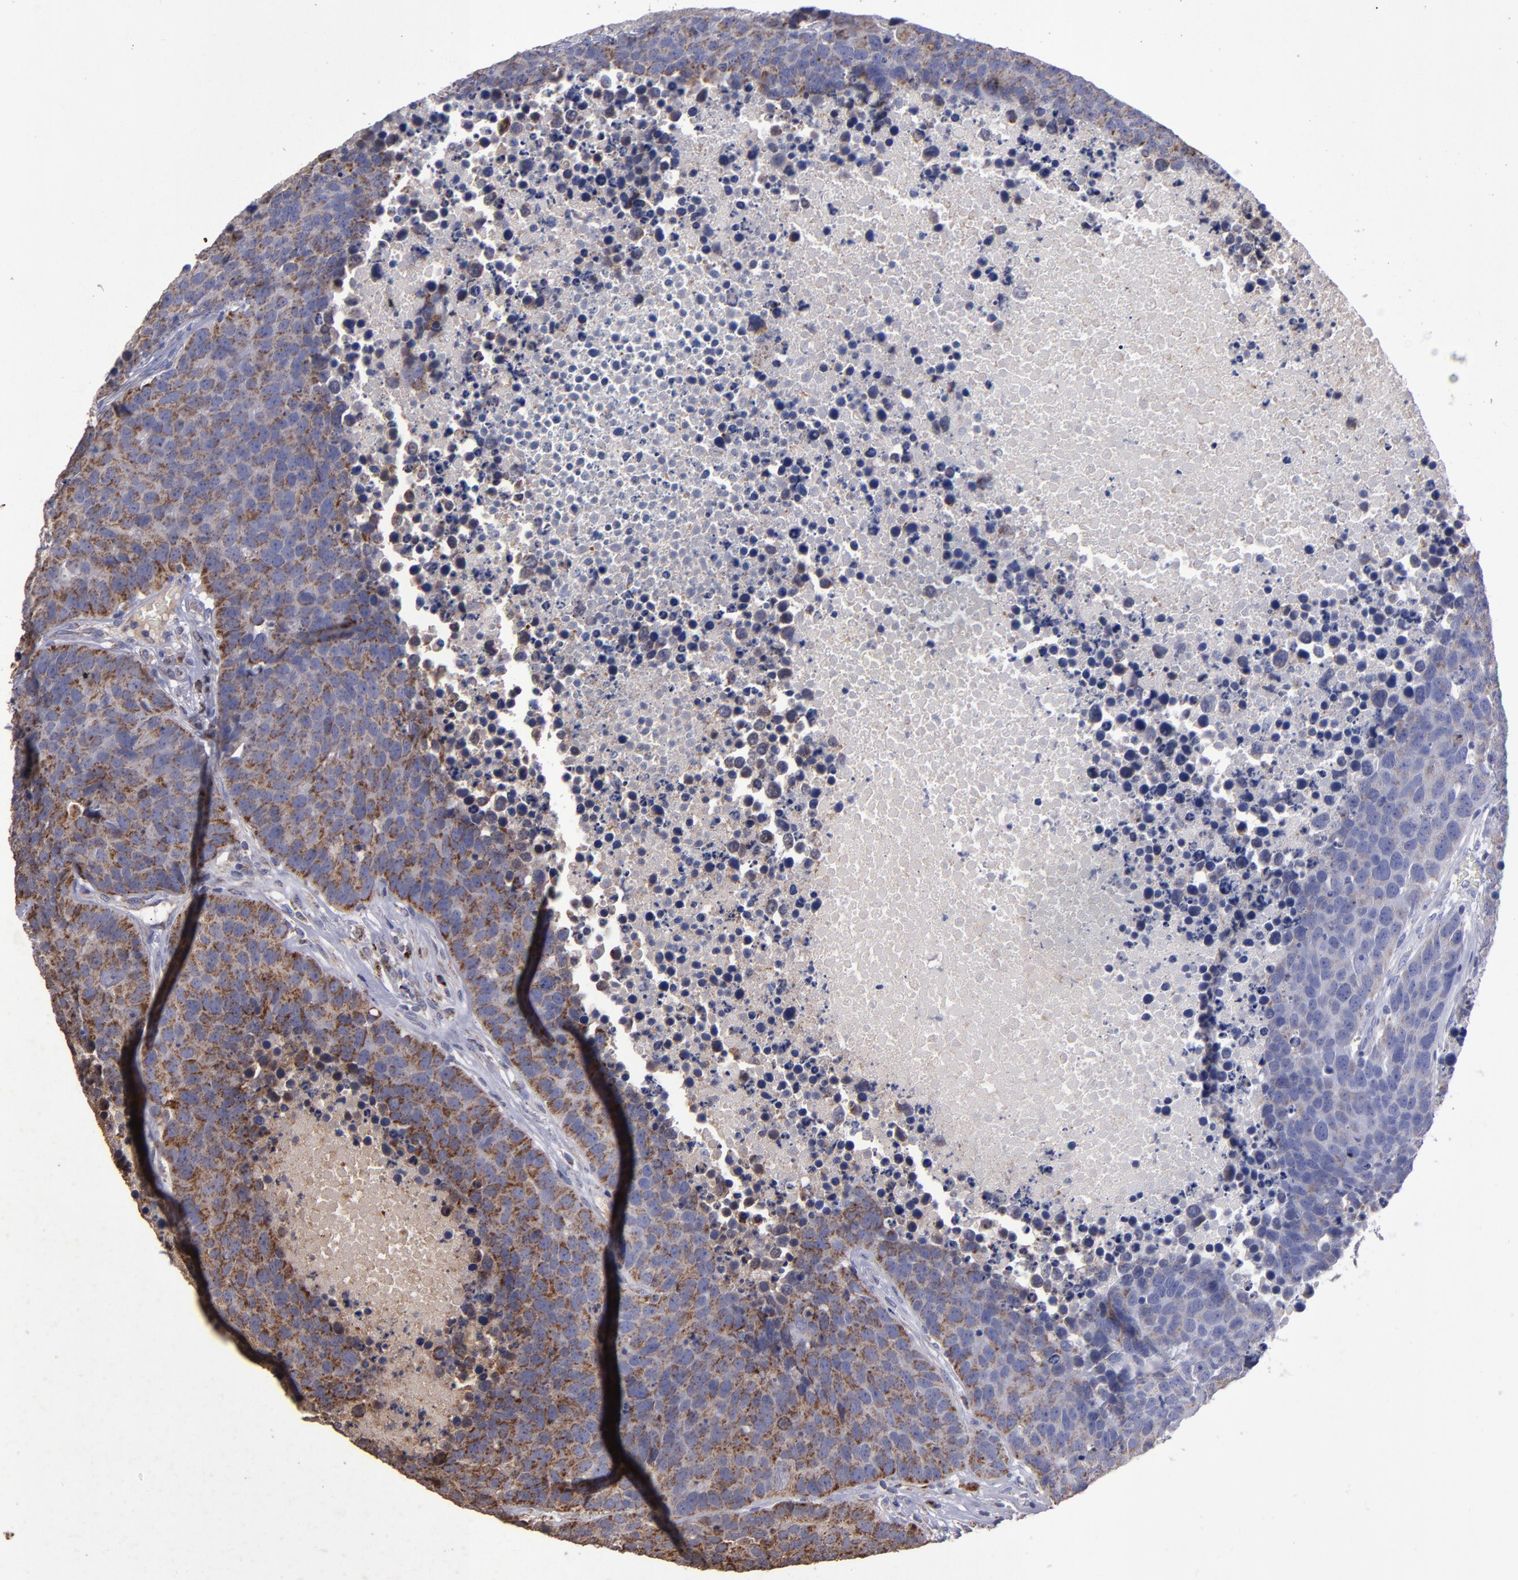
{"staining": {"intensity": "moderate", "quantity": ">75%", "location": "cytoplasmic/membranous"}, "tissue": "carcinoid", "cell_type": "Tumor cells", "image_type": "cancer", "snomed": [{"axis": "morphology", "description": "Carcinoid, malignant, NOS"}, {"axis": "topography", "description": "Lung"}], "caption": "A micrograph of malignant carcinoid stained for a protein exhibits moderate cytoplasmic/membranous brown staining in tumor cells. The protein of interest is shown in brown color, while the nuclei are stained blue.", "gene": "TIMM9", "patient": {"sex": "male", "age": 60}}